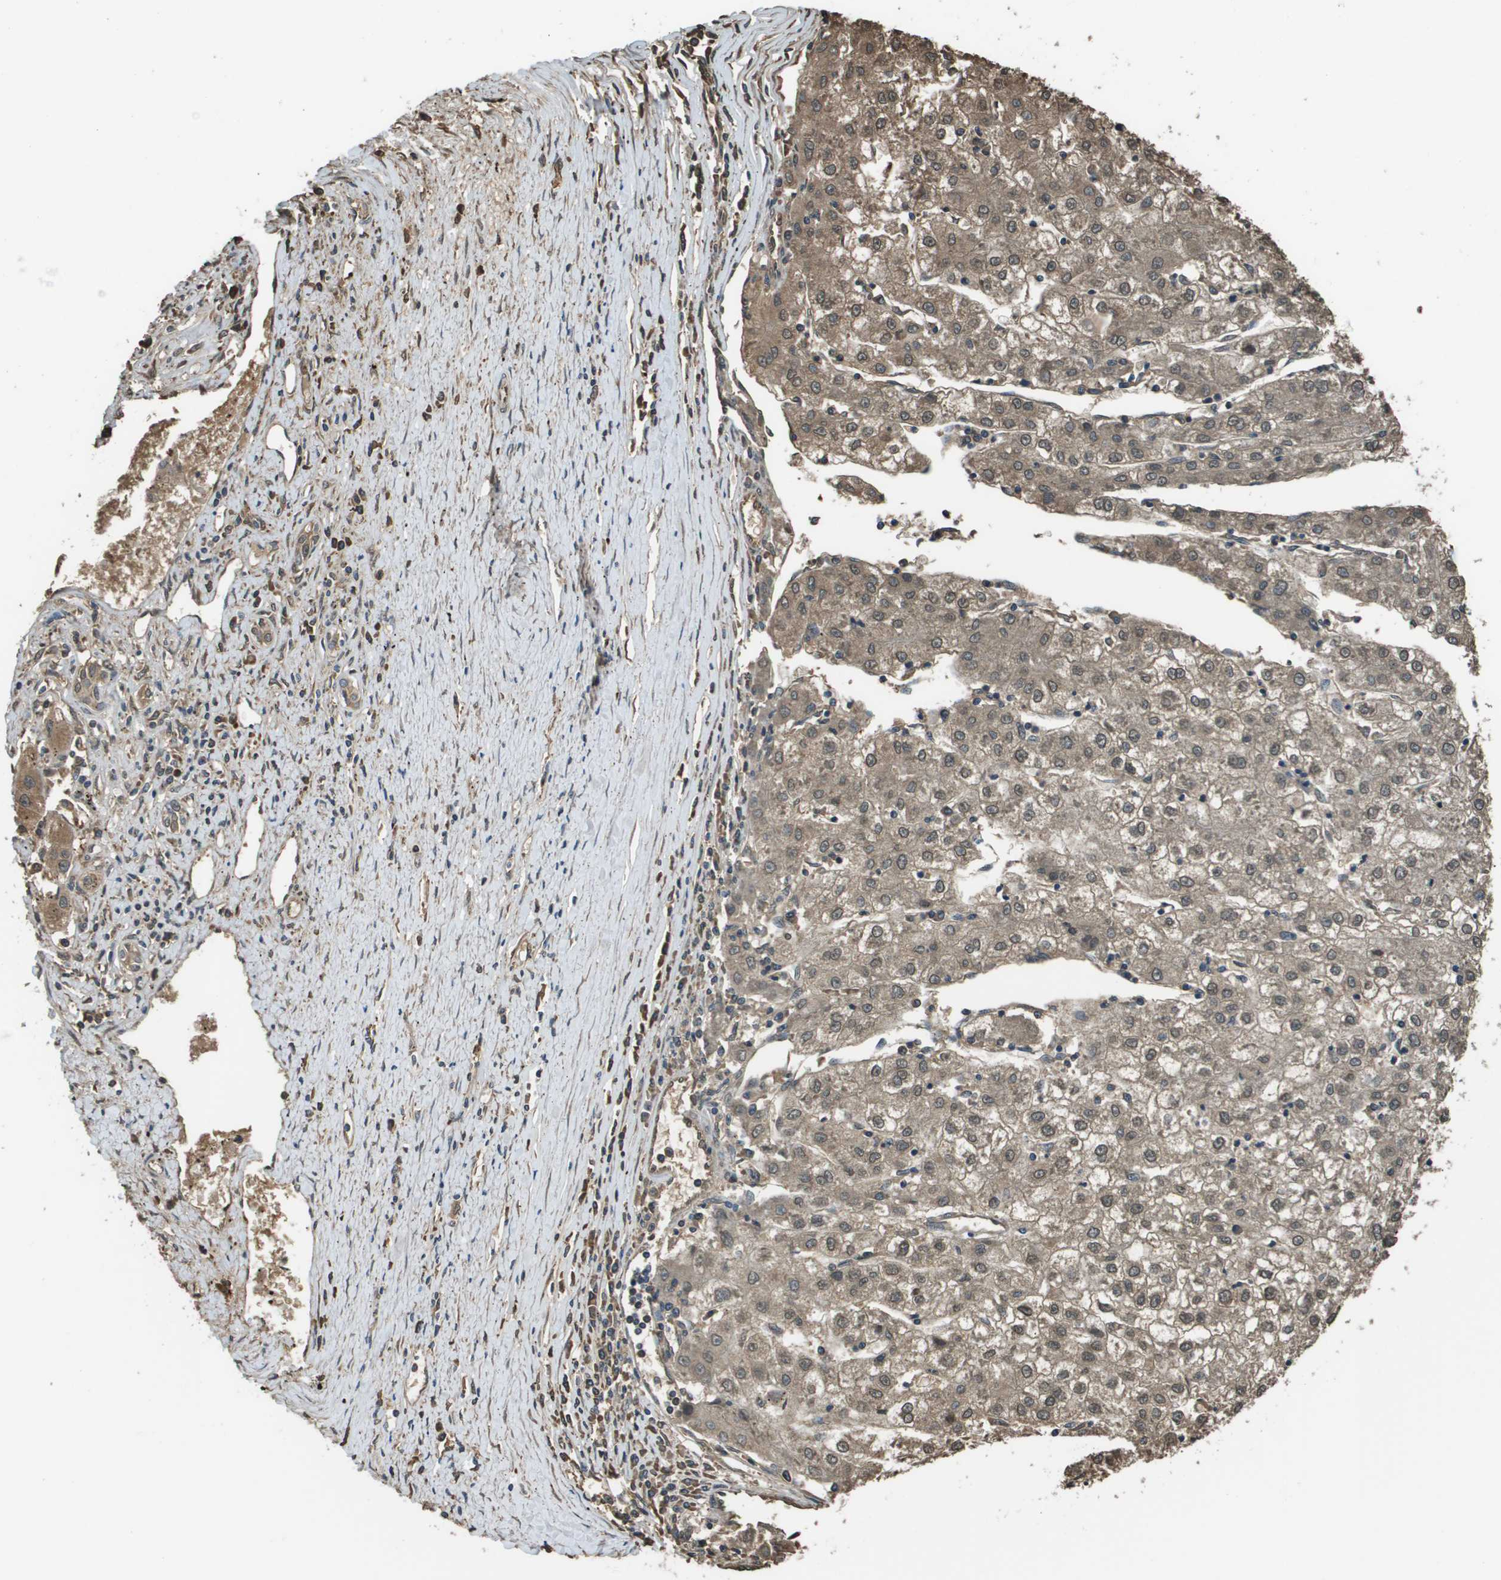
{"staining": {"intensity": "moderate", "quantity": ">75%", "location": "cytoplasmic/membranous"}, "tissue": "liver cancer", "cell_type": "Tumor cells", "image_type": "cancer", "snomed": [{"axis": "morphology", "description": "Carcinoma, Hepatocellular, NOS"}, {"axis": "topography", "description": "Liver"}], "caption": "High-magnification brightfield microscopy of hepatocellular carcinoma (liver) stained with DAB (brown) and counterstained with hematoxylin (blue). tumor cells exhibit moderate cytoplasmic/membranous positivity is present in about>75% of cells.", "gene": "SEC62", "patient": {"sex": "male", "age": 72}}